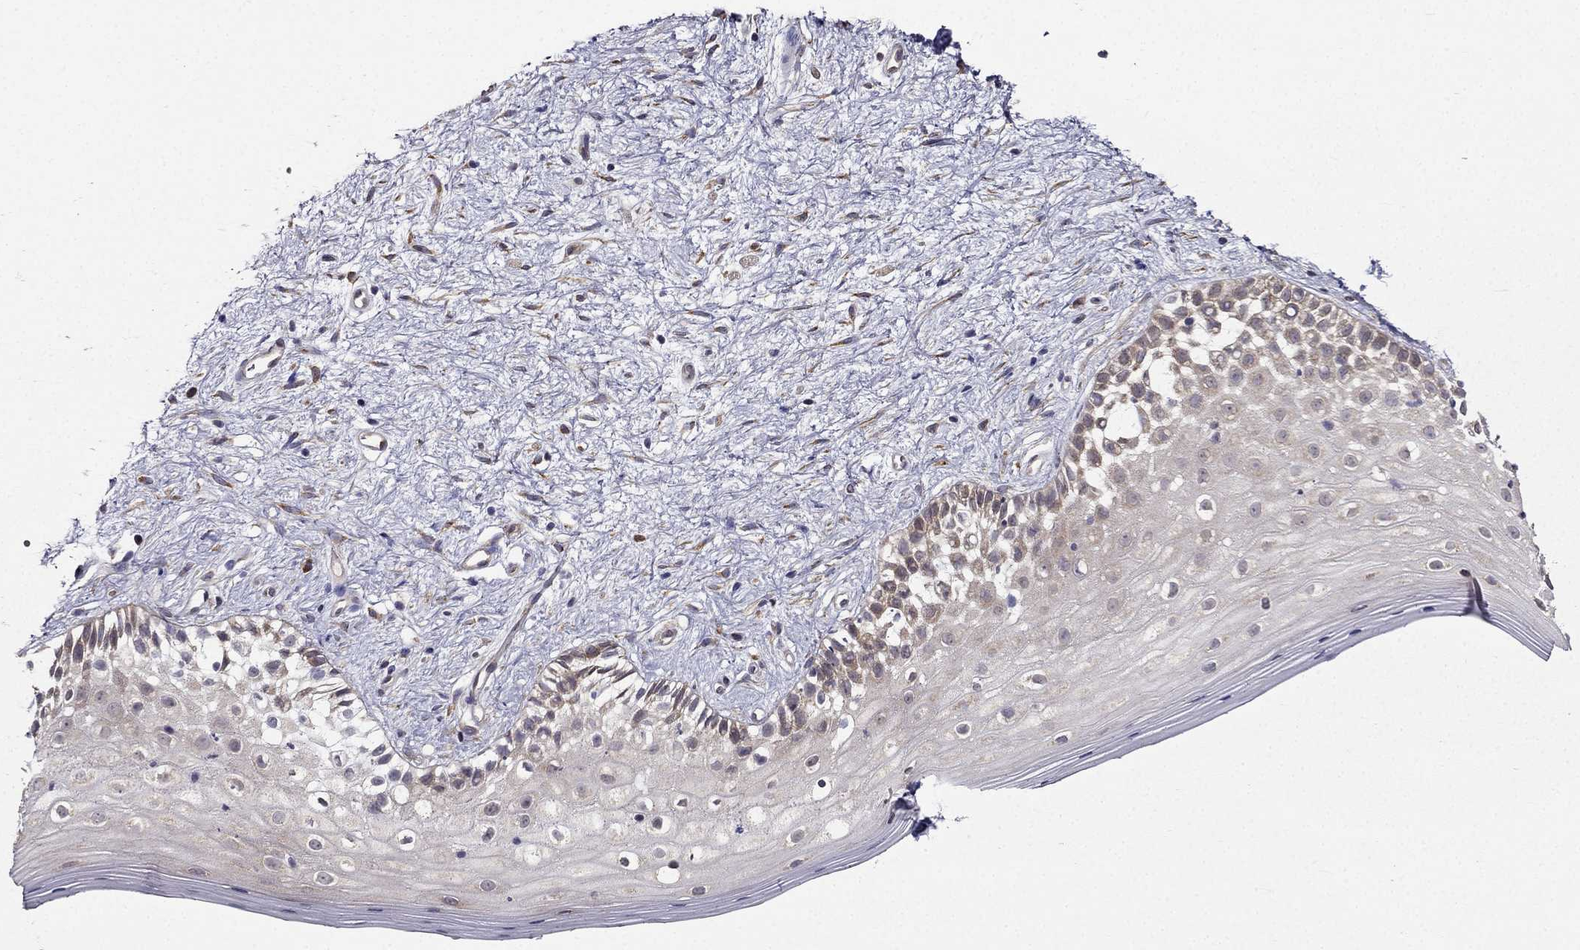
{"staining": {"intensity": "weak", "quantity": "<25%", "location": "cytoplasmic/membranous"}, "tissue": "vagina", "cell_type": "Squamous epithelial cells", "image_type": "normal", "snomed": [{"axis": "morphology", "description": "Normal tissue, NOS"}, {"axis": "topography", "description": "Vagina"}], "caption": "This is an immunohistochemistry photomicrograph of benign vagina. There is no positivity in squamous epithelial cells.", "gene": "ARHGEF28", "patient": {"sex": "female", "age": 47}}